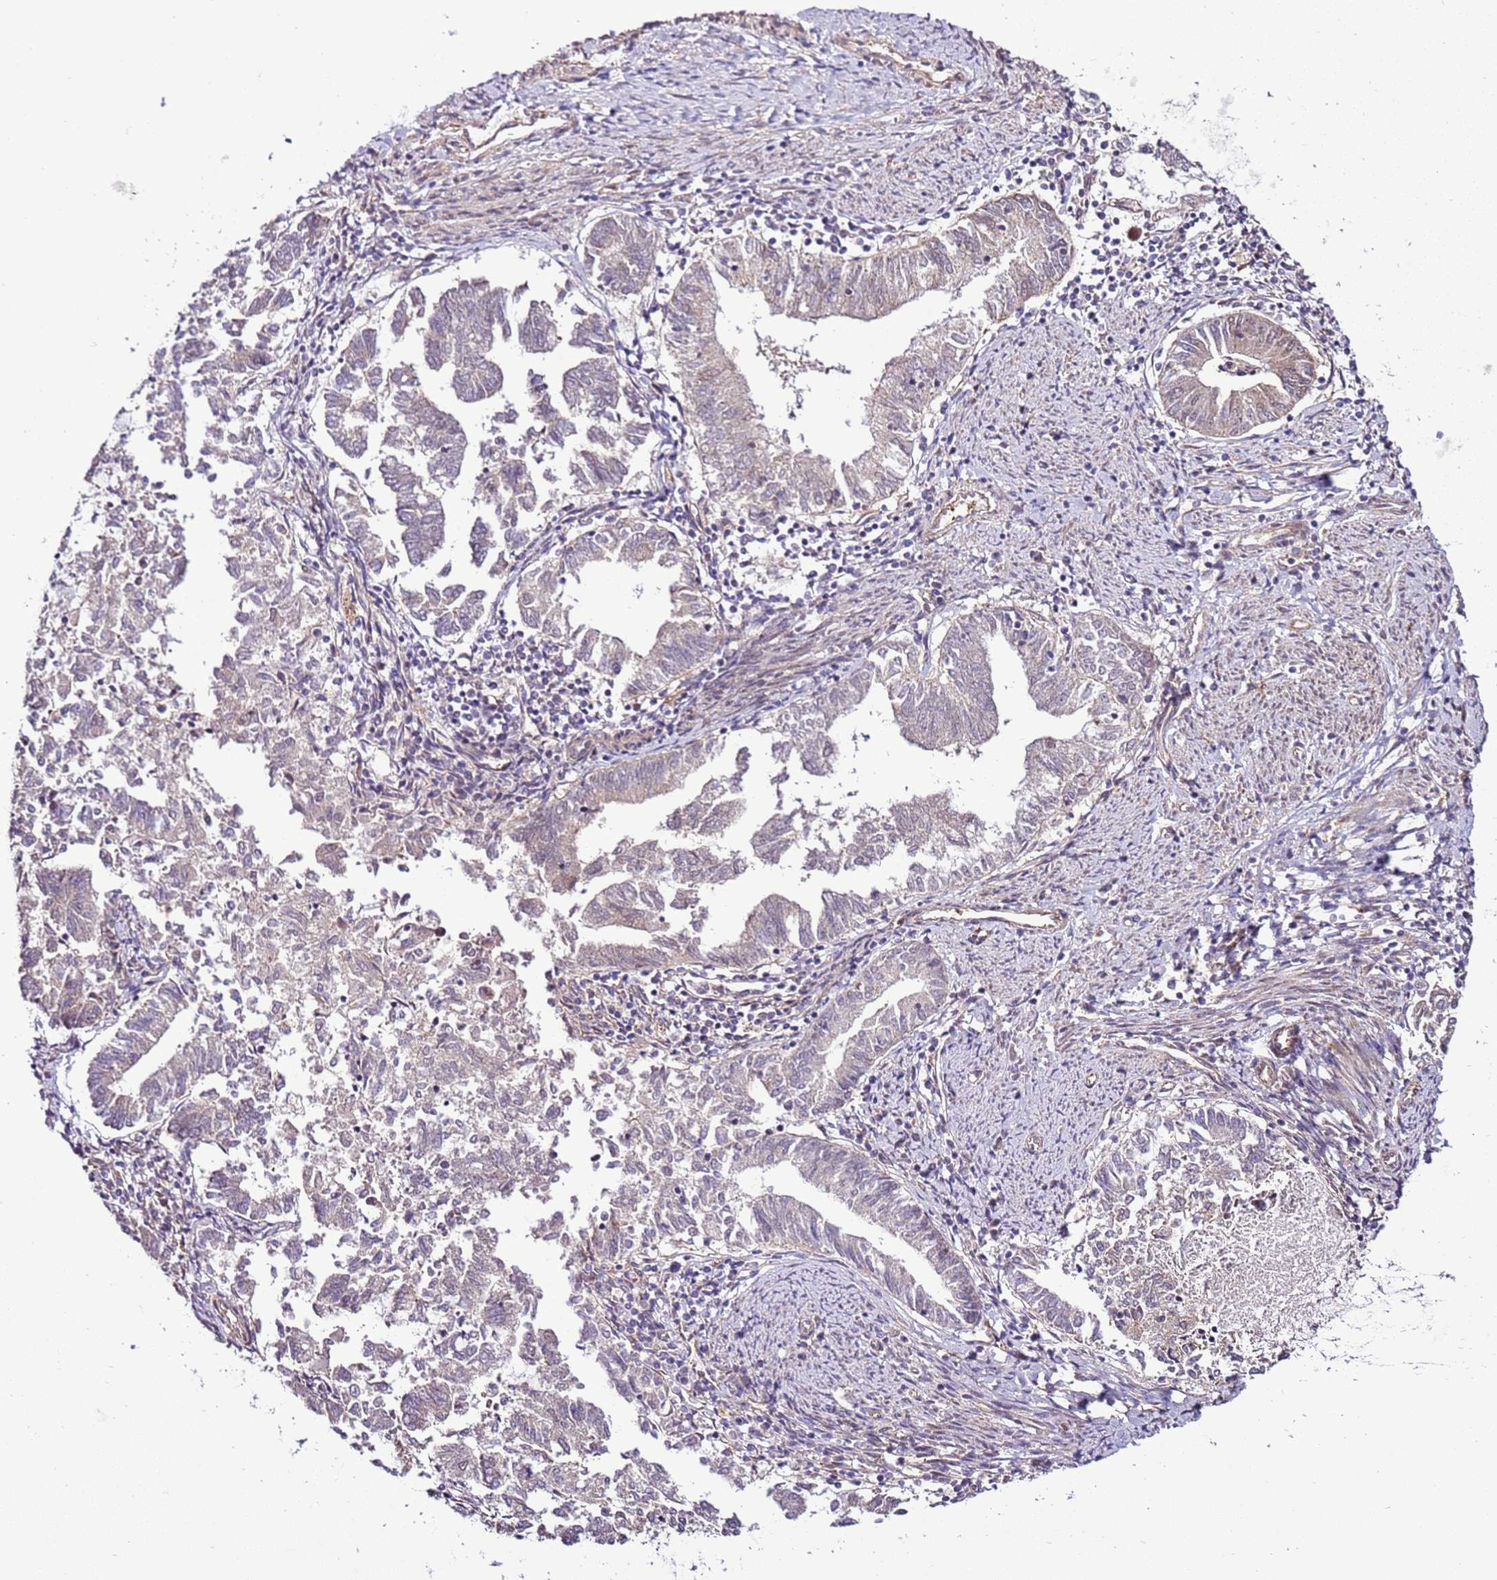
{"staining": {"intensity": "weak", "quantity": "<25%", "location": "cytoplasmic/membranous"}, "tissue": "endometrial cancer", "cell_type": "Tumor cells", "image_type": "cancer", "snomed": [{"axis": "morphology", "description": "Adenocarcinoma, NOS"}, {"axis": "topography", "description": "Endometrium"}], "caption": "An IHC image of adenocarcinoma (endometrial) is shown. There is no staining in tumor cells of adenocarcinoma (endometrial). (DAB IHC with hematoxylin counter stain).", "gene": "SCARA3", "patient": {"sex": "female", "age": 79}}